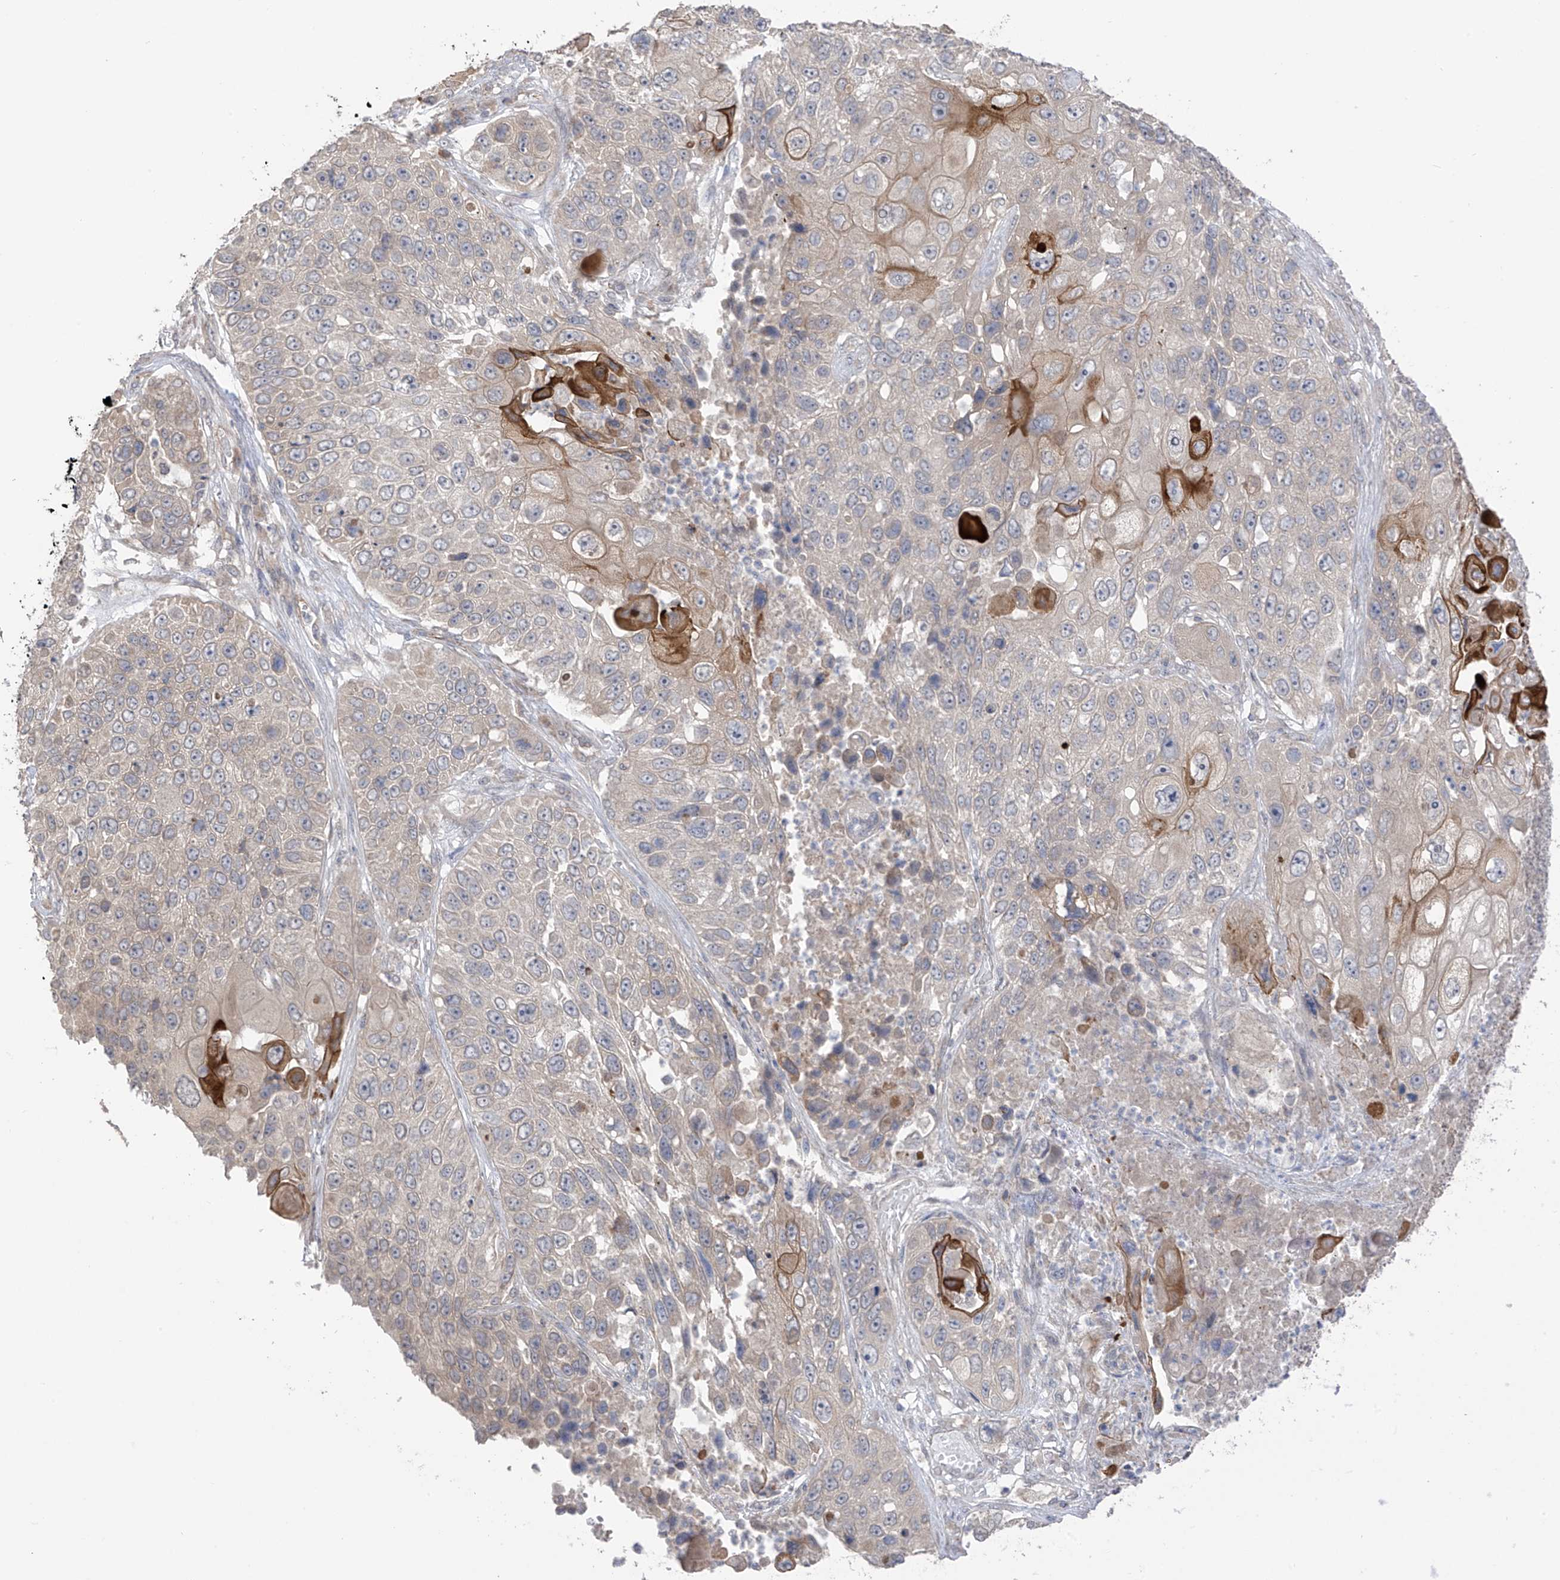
{"staining": {"intensity": "weak", "quantity": "25%-75%", "location": "cytoplasmic/membranous"}, "tissue": "lung cancer", "cell_type": "Tumor cells", "image_type": "cancer", "snomed": [{"axis": "morphology", "description": "Squamous cell carcinoma, NOS"}, {"axis": "topography", "description": "Lung"}], "caption": "The histopathology image demonstrates immunohistochemical staining of lung cancer (squamous cell carcinoma). There is weak cytoplasmic/membranous staining is identified in about 25%-75% of tumor cells. Using DAB (brown) and hematoxylin (blue) stains, captured at high magnification using brightfield microscopy.", "gene": "NALCN", "patient": {"sex": "male", "age": 61}}